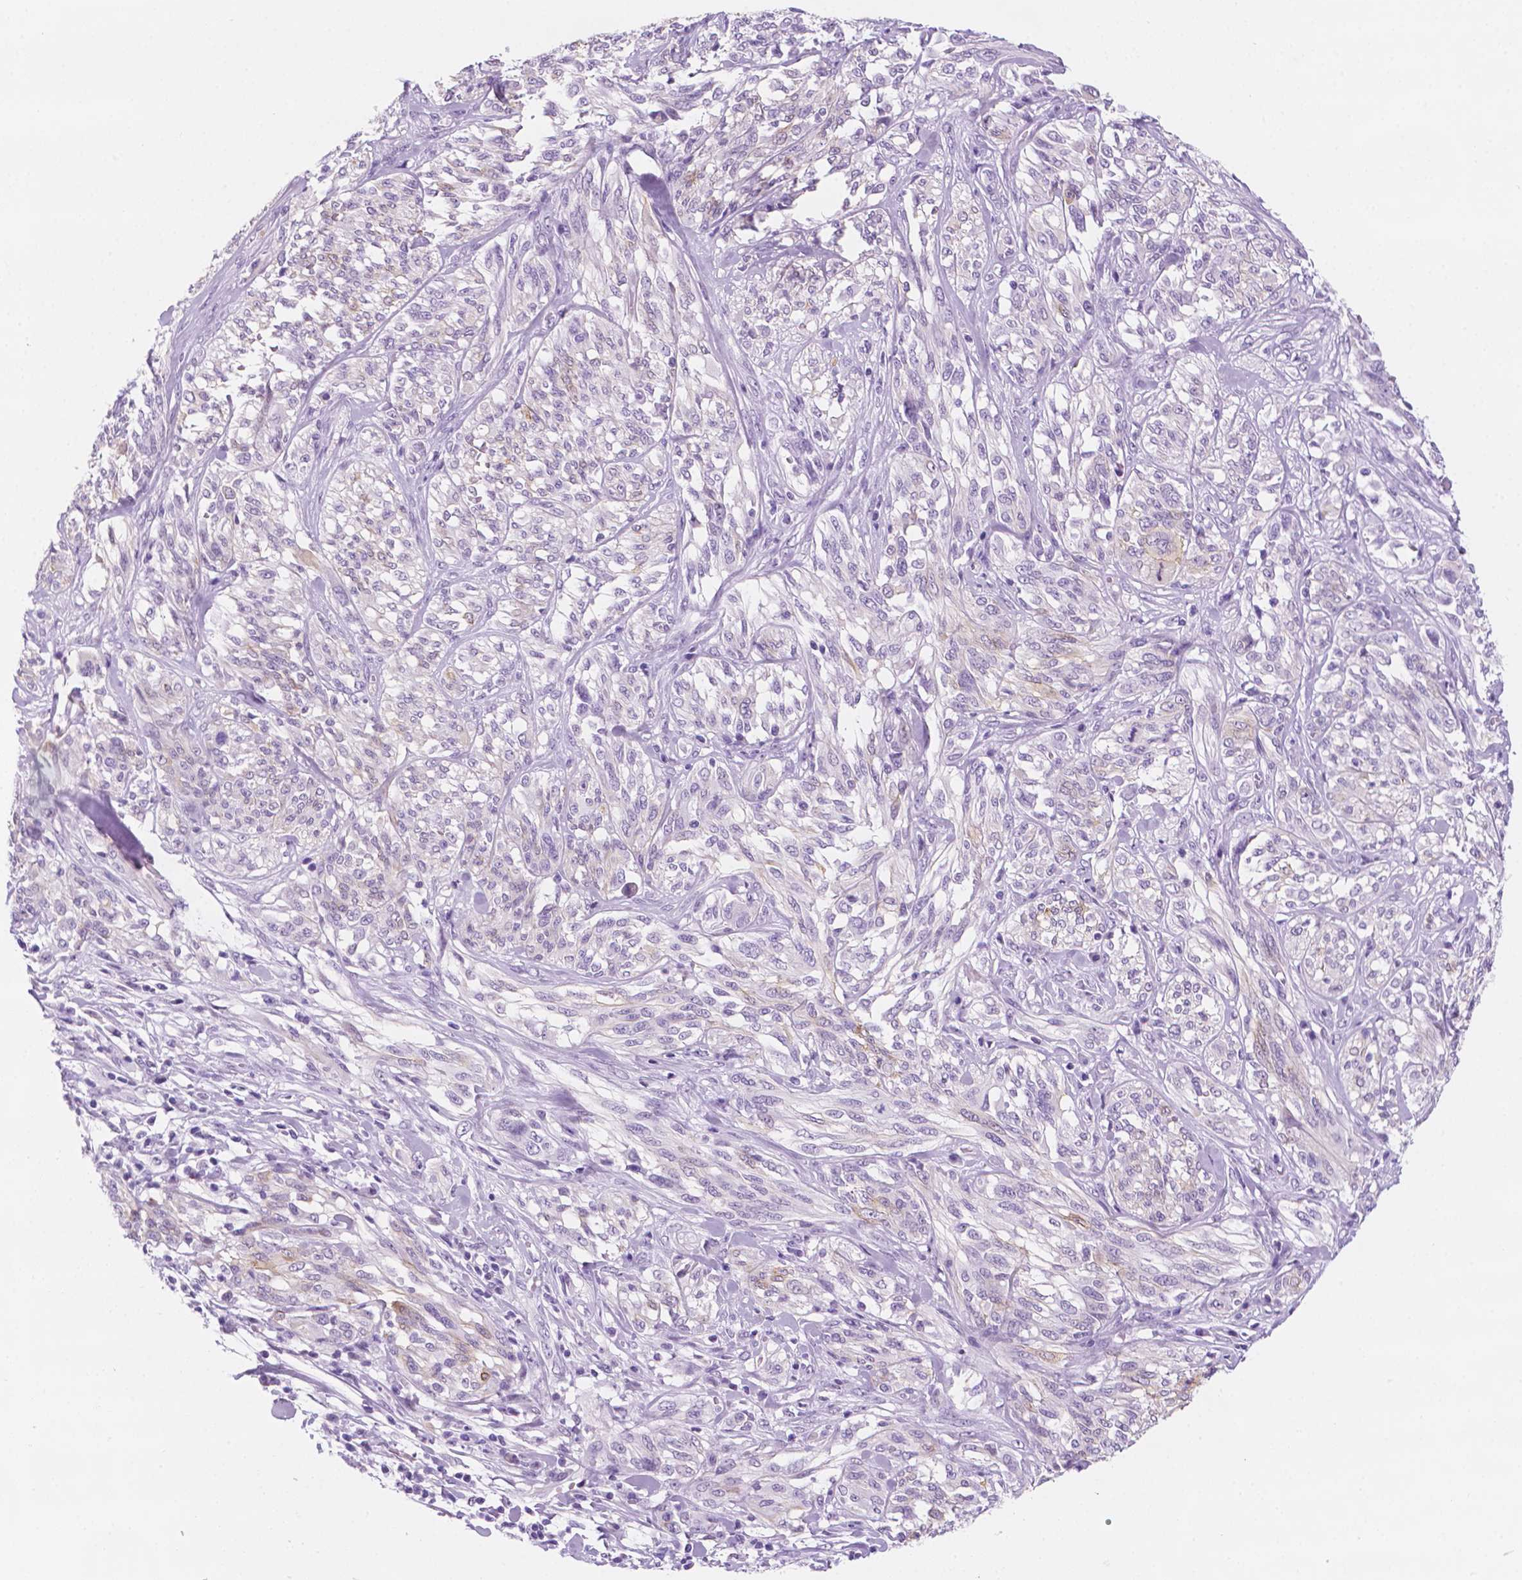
{"staining": {"intensity": "negative", "quantity": "none", "location": "none"}, "tissue": "melanoma", "cell_type": "Tumor cells", "image_type": "cancer", "snomed": [{"axis": "morphology", "description": "Malignant melanoma, NOS"}, {"axis": "topography", "description": "Skin"}], "caption": "This is an immunohistochemistry (IHC) photomicrograph of human malignant melanoma. There is no staining in tumor cells.", "gene": "PPL", "patient": {"sex": "female", "age": 91}}